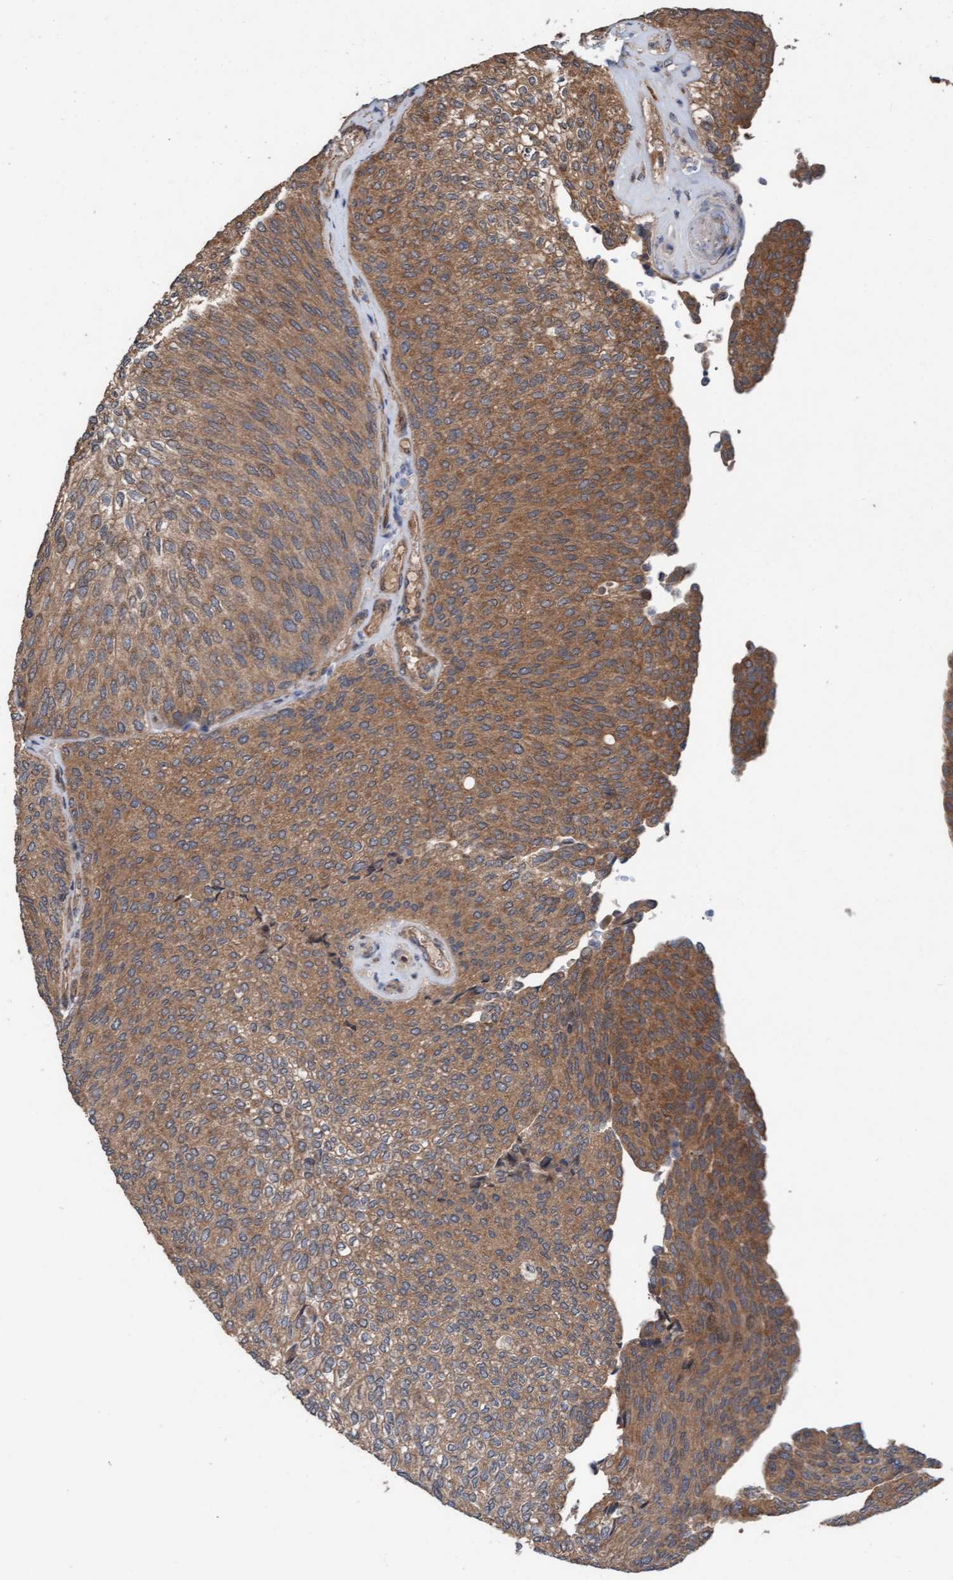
{"staining": {"intensity": "moderate", "quantity": ">75%", "location": "cytoplasmic/membranous"}, "tissue": "urothelial cancer", "cell_type": "Tumor cells", "image_type": "cancer", "snomed": [{"axis": "morphology", "description": "Urothelial carcinoma, Low grade"}, {"axis": "topography", "description": "Urinary bladder"}], "caption": "Immunohistochemistry image of urothelial cancer stained for a protein (brown), which exhibits medium levels of moderate cytoplasmic/membranous staining in approximately >75% of tumor cells.", "gene": "MLXIP", "patient": {"sex": "female", "age": 79}}